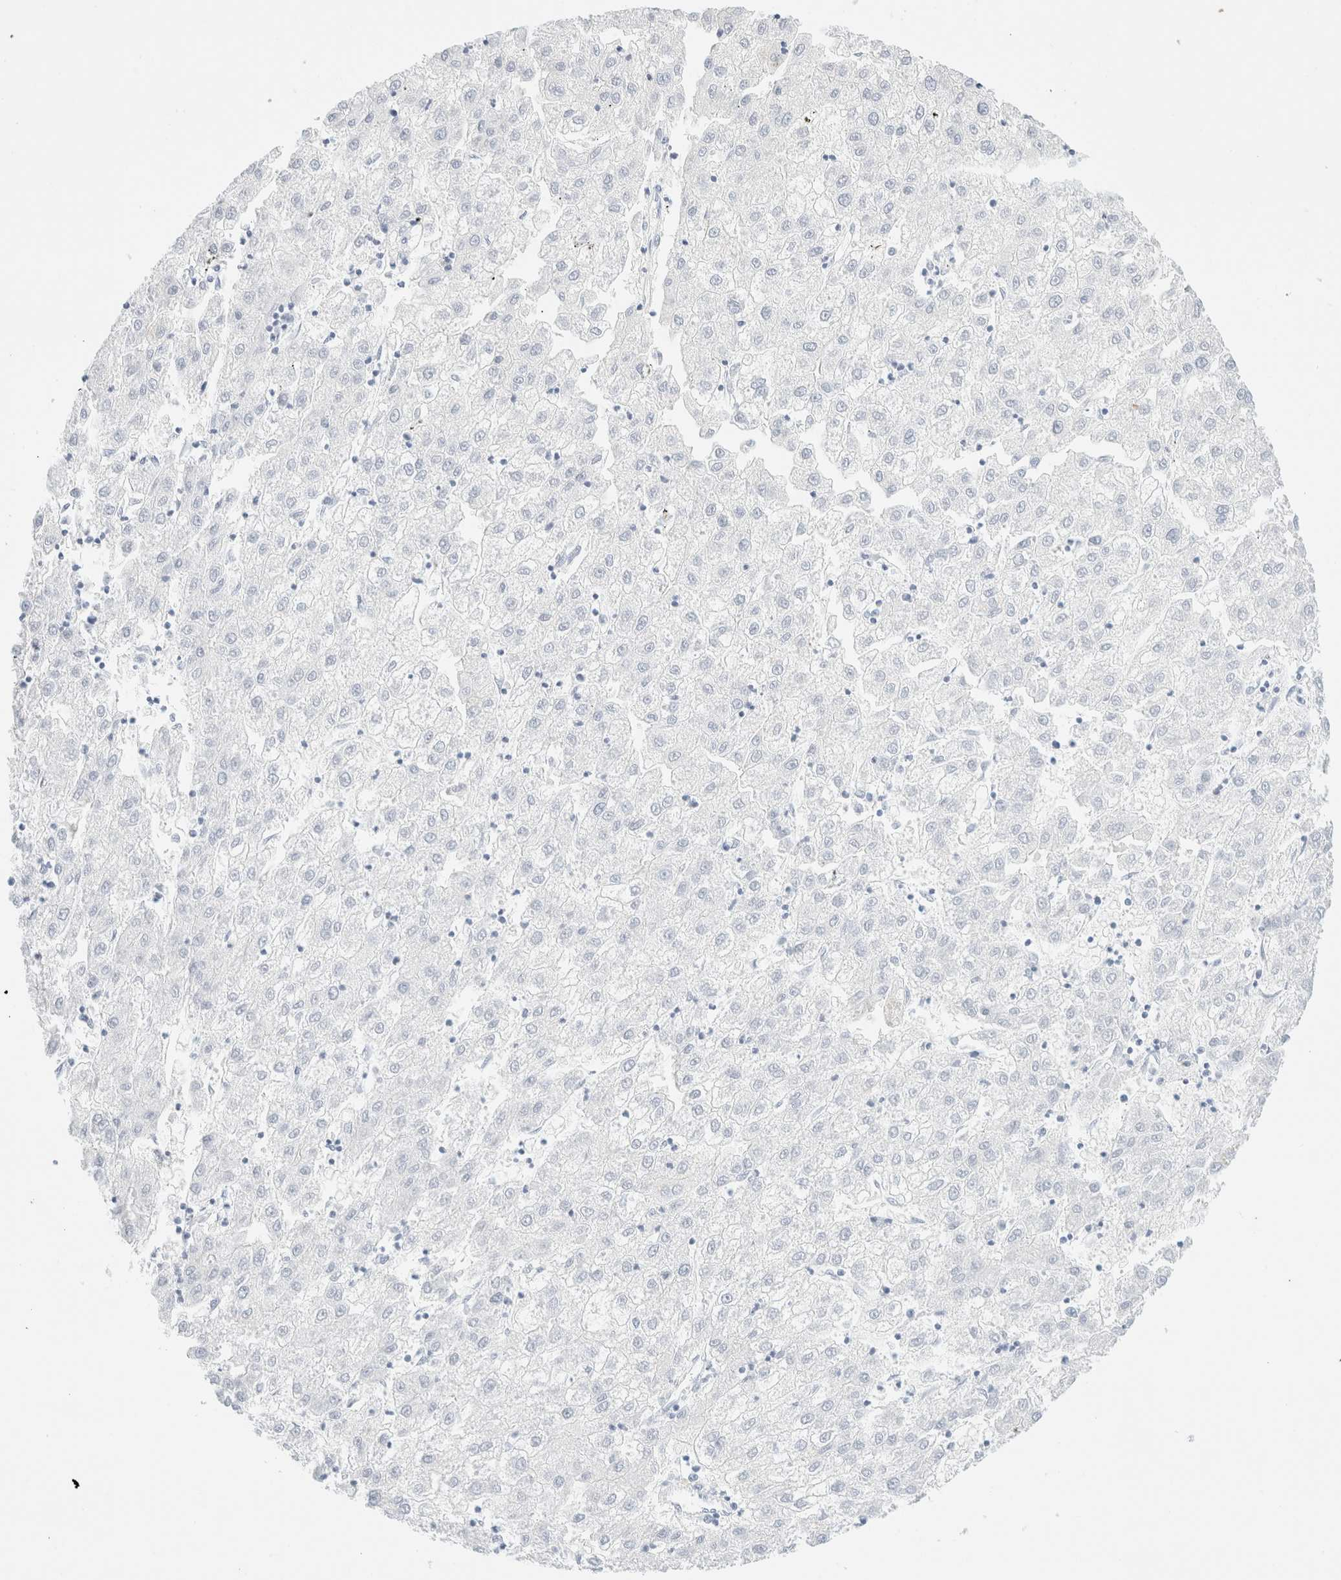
{"staining": {"intensity": "negative", "quantity": "none", "location": "none"}, "tissue": "liver cancer", "cell_type": "Tumor cells", "image_type": "cancer", "snomed": [{"axis": "morphology", "description": "Carcinoma, Hepatocellular, NOS"}, {"axis": "topography", "description": "Liver"}], "caption": "Hepatocellular carcinoma (liver) stained for a protein using IHC displays no expression tumor cells.", "gene": "KRT15", "patient": {"sex": "male", "age": 72}}